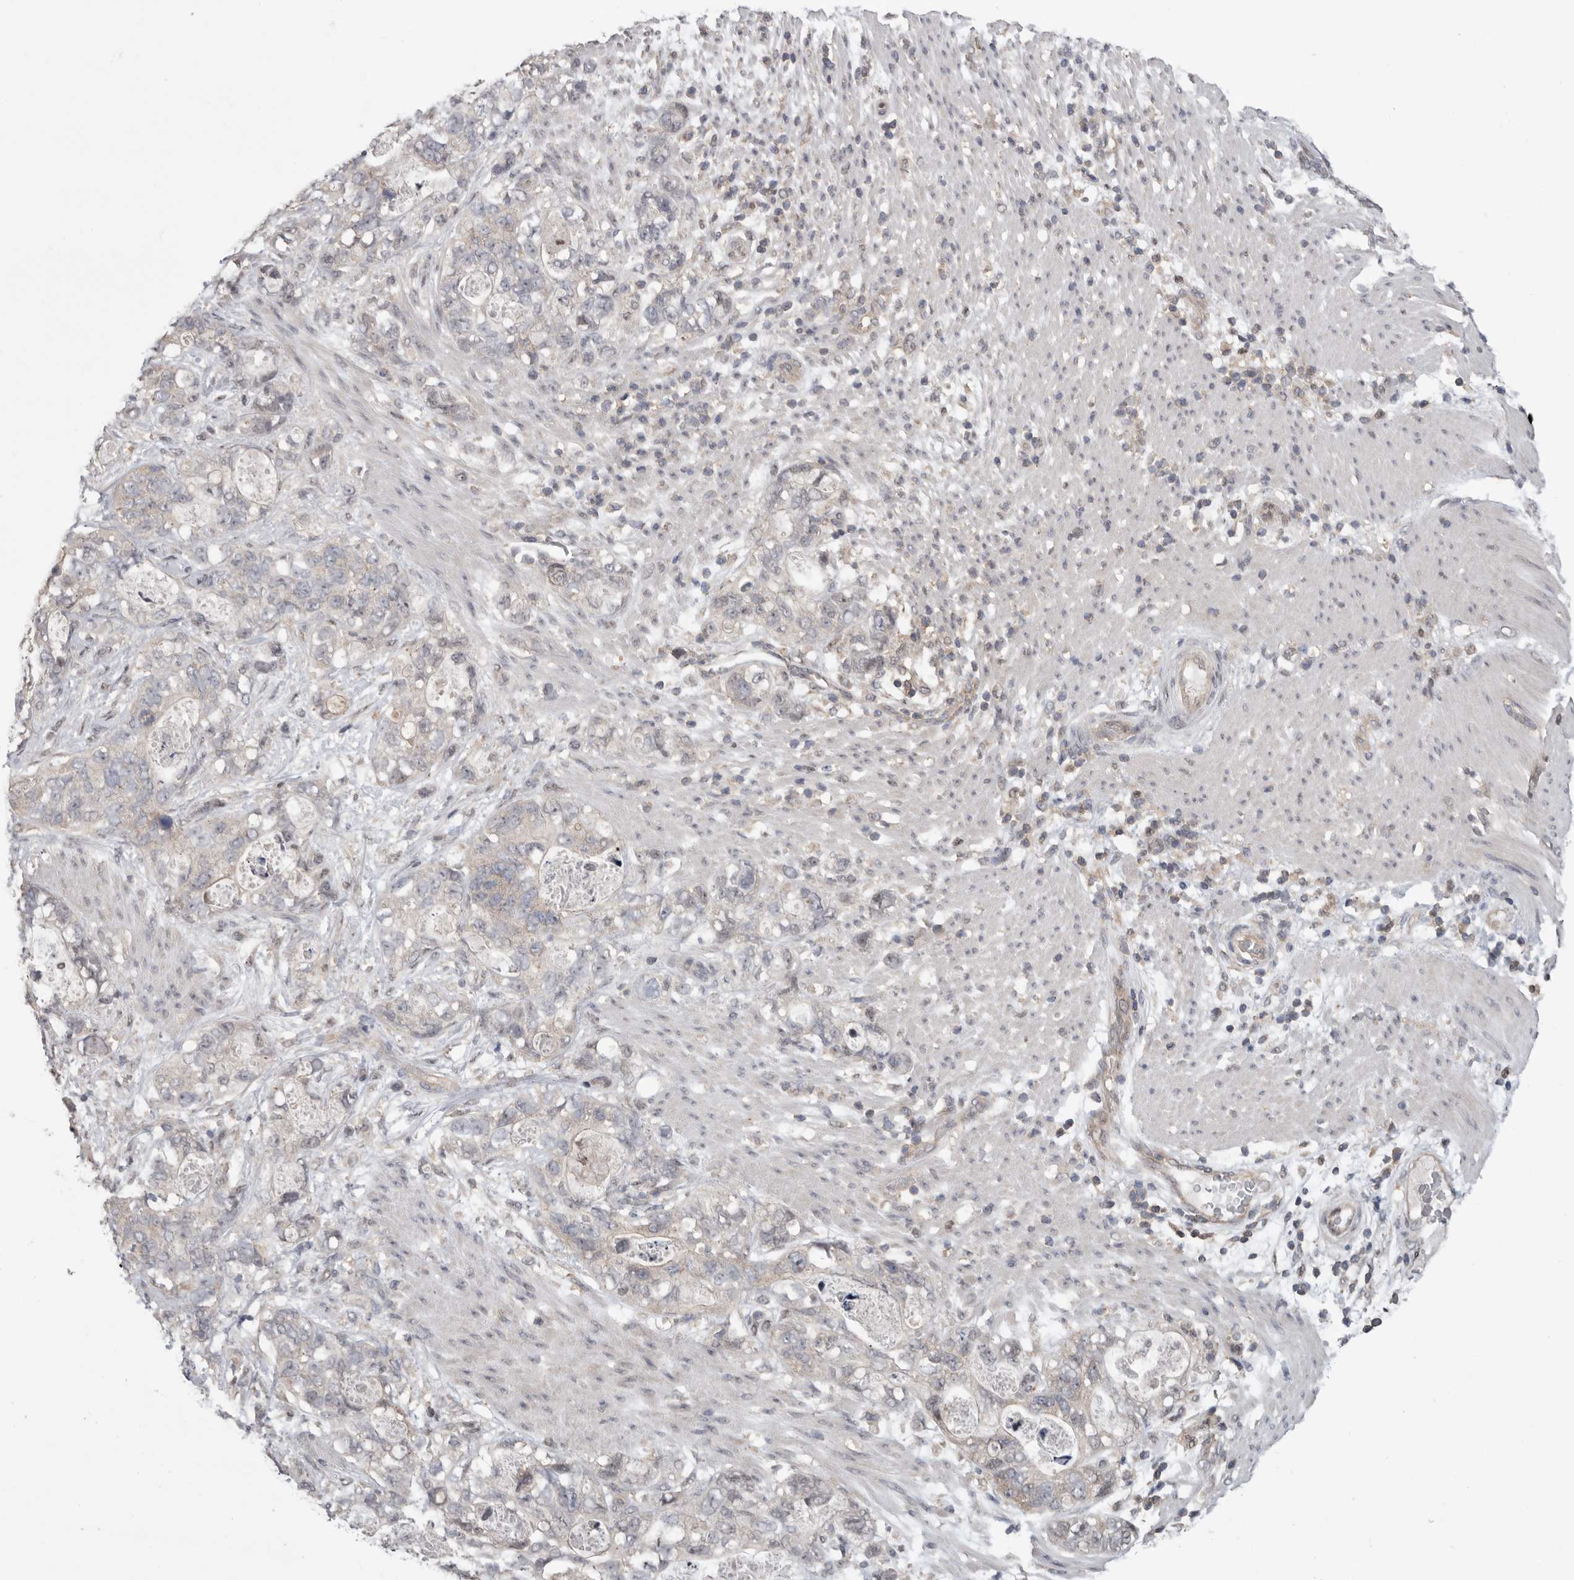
{"staining": {"intensity": "weak", "quantity": "<25%", "location": "cytoplasmic/membranous"}, "tissue": "stomach cancer", "cell_type": "Tumor cells", "image_type": "cancer", "snomed": [{"axis": "morphology", "description": "Normal tissue, NOS"}, {"axis": "morphology", "description": "Adenocarcinoma, NOS"}, {"axis": "topography", "description": "Stomach"}], "caption": "The IHC photomicrograph has no significant staining in tumor cells of stomach adenocarcinoma tissue.", "gene": "KLK5", "patient": {"sex": "female", "age": 89}}